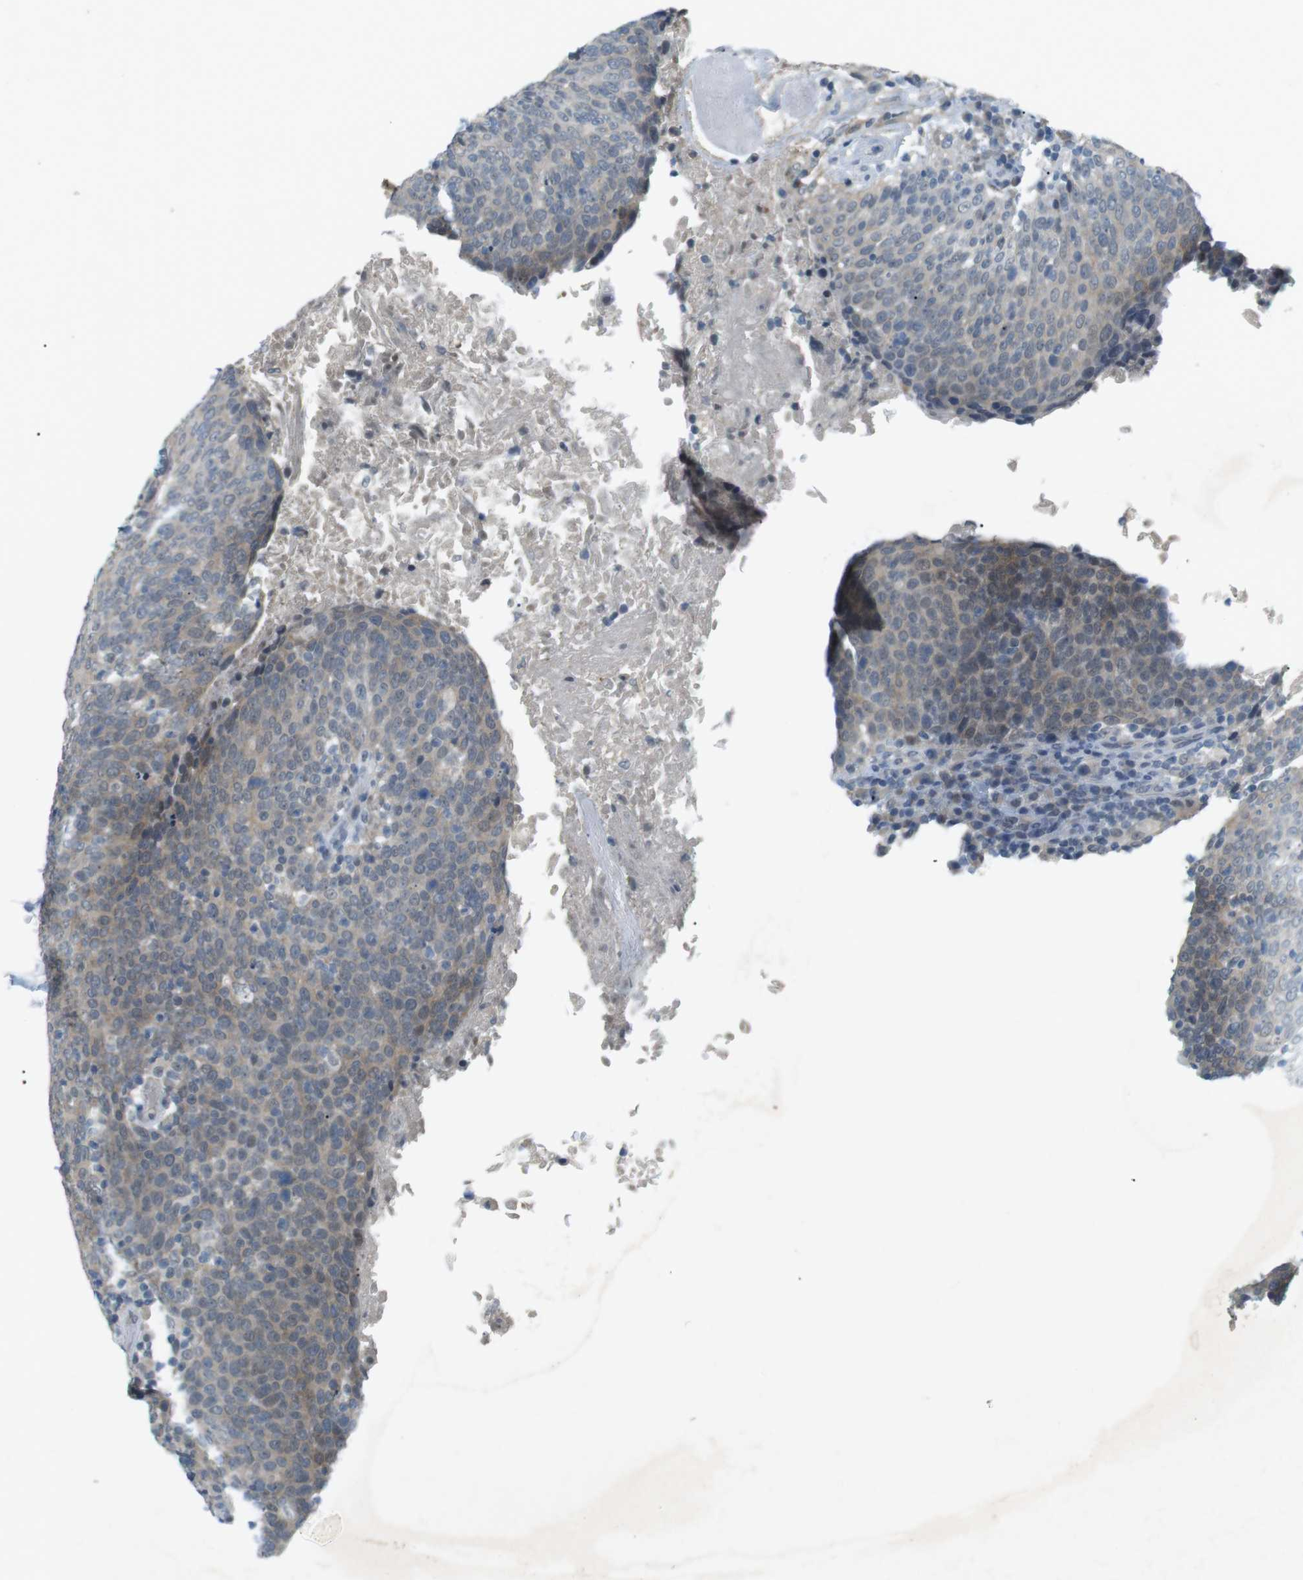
{"staining": {"intensity": "negative", "quantity": "none", "location": "none"}, "tissue": "head and neck cancer", "cell_type": "Tumor cells", "image_type": "cancer", "snomed": [{"axis": "morphology", "description": "Squamous cell carcinoma, NOS"}, {"axis": "morphology", "description": "Squamous cell carcinoma, metastatic, NOS"}, {"axis": "topography", "description": "Lymph node"}, {"axis": "topography", "description": "Head-Neck"}], "caption": "This is a image of immunohistochemistry (IHC) staining of head and neck cancer (metastatic squamous cell carcinoma), which shows no expression in tumor cells.", "gene": "RTN3", "patient": {"sex": "male", "age": 62}}